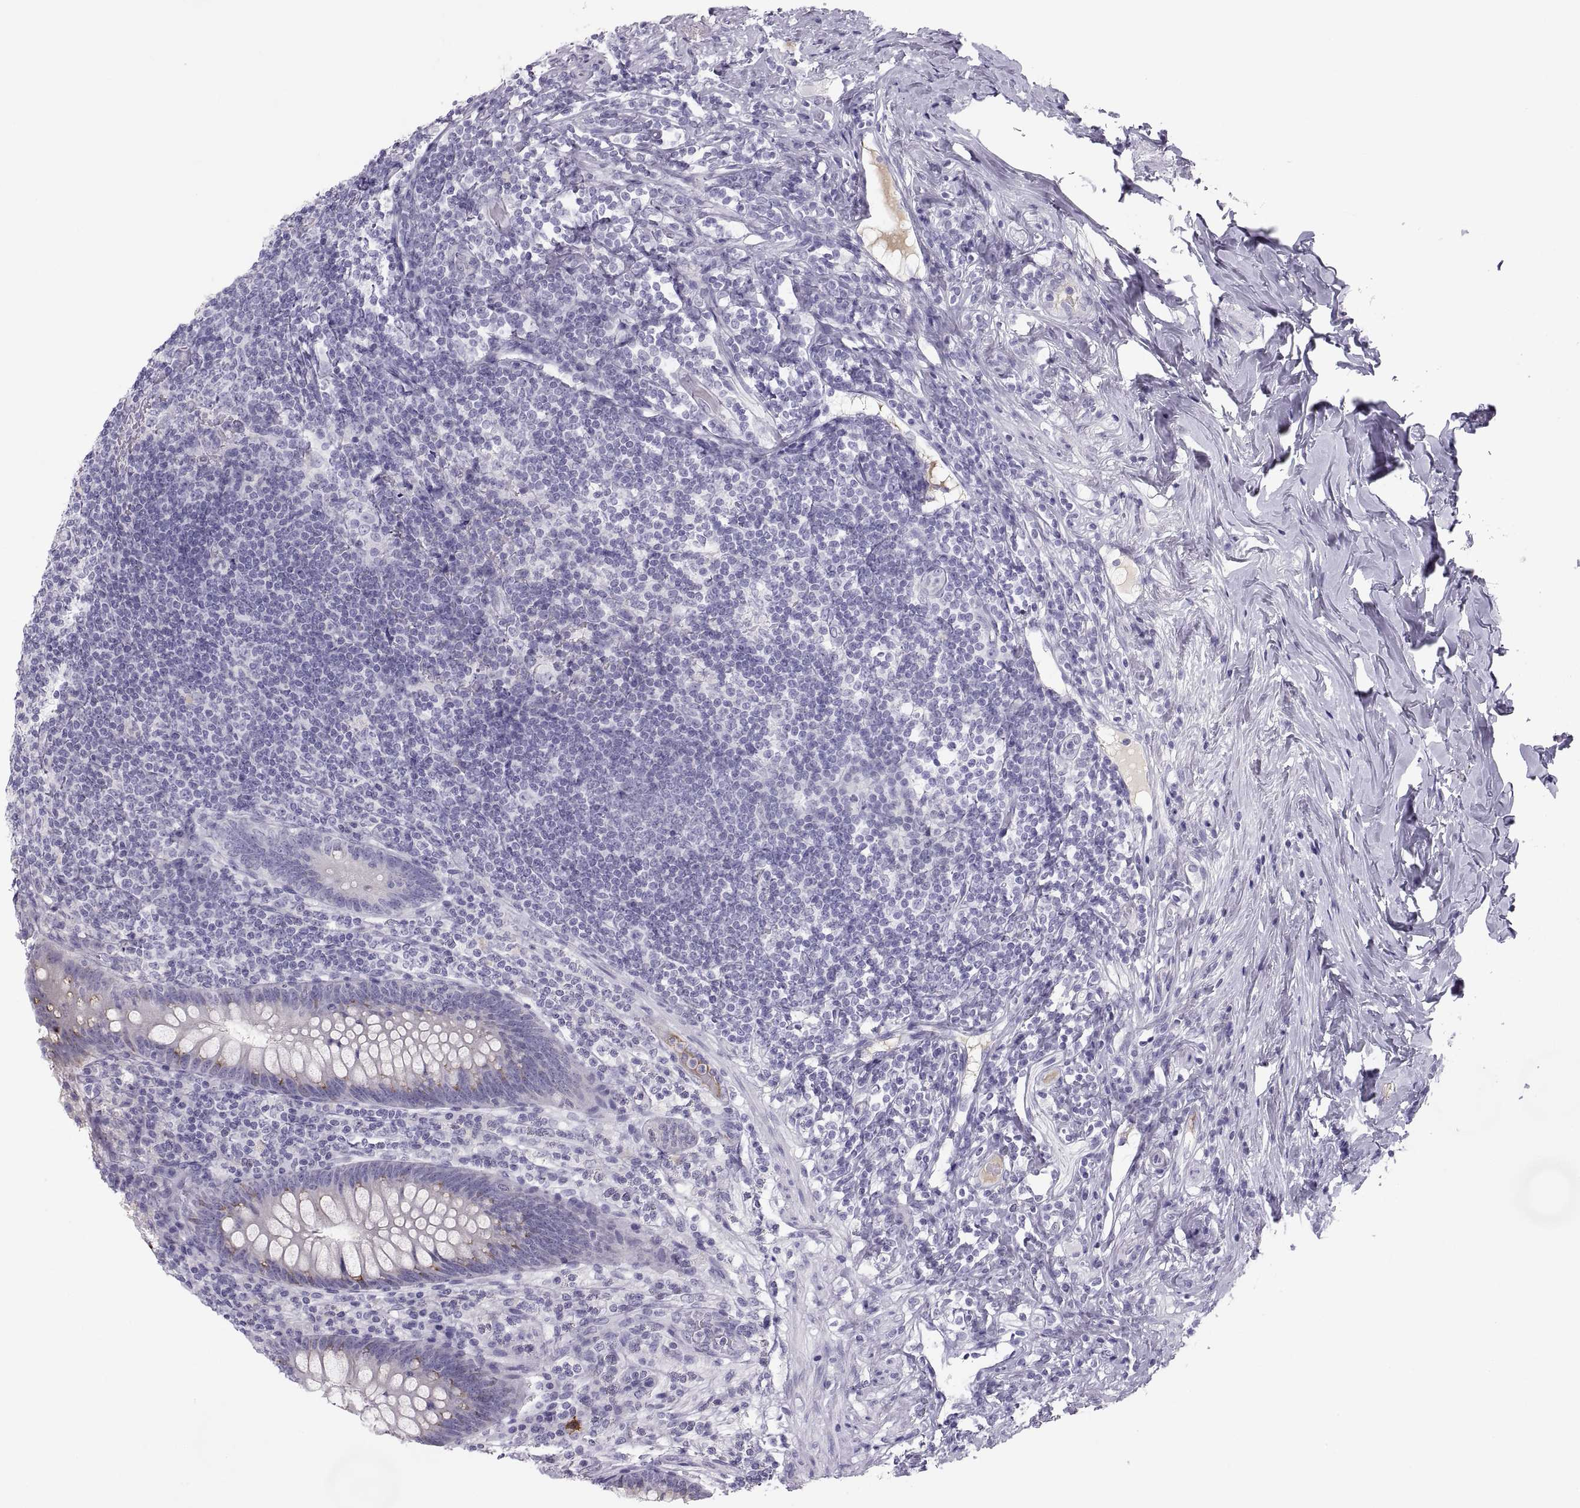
{"staining": {"intensity": "moderate", "quantity": "<25%", "location": "cytoplasmic/membranous"}, "tissue": "appendix", "cell_type": "Glandular cells", "image_type": "normal", "snomed": [{"axis": "morphology", "description": "Normal tissue, NOS"}, {"axis": "topography", "description": "Appendix"}], "caption": "Immunohistochemical staining of normal human appendix shows <25% levels of moderate cytoplasmic/membranous protein expression in about <25% of glandular cells.", "gene": "MAGEB2", "patient": {"sex": "male", "age": 47}}